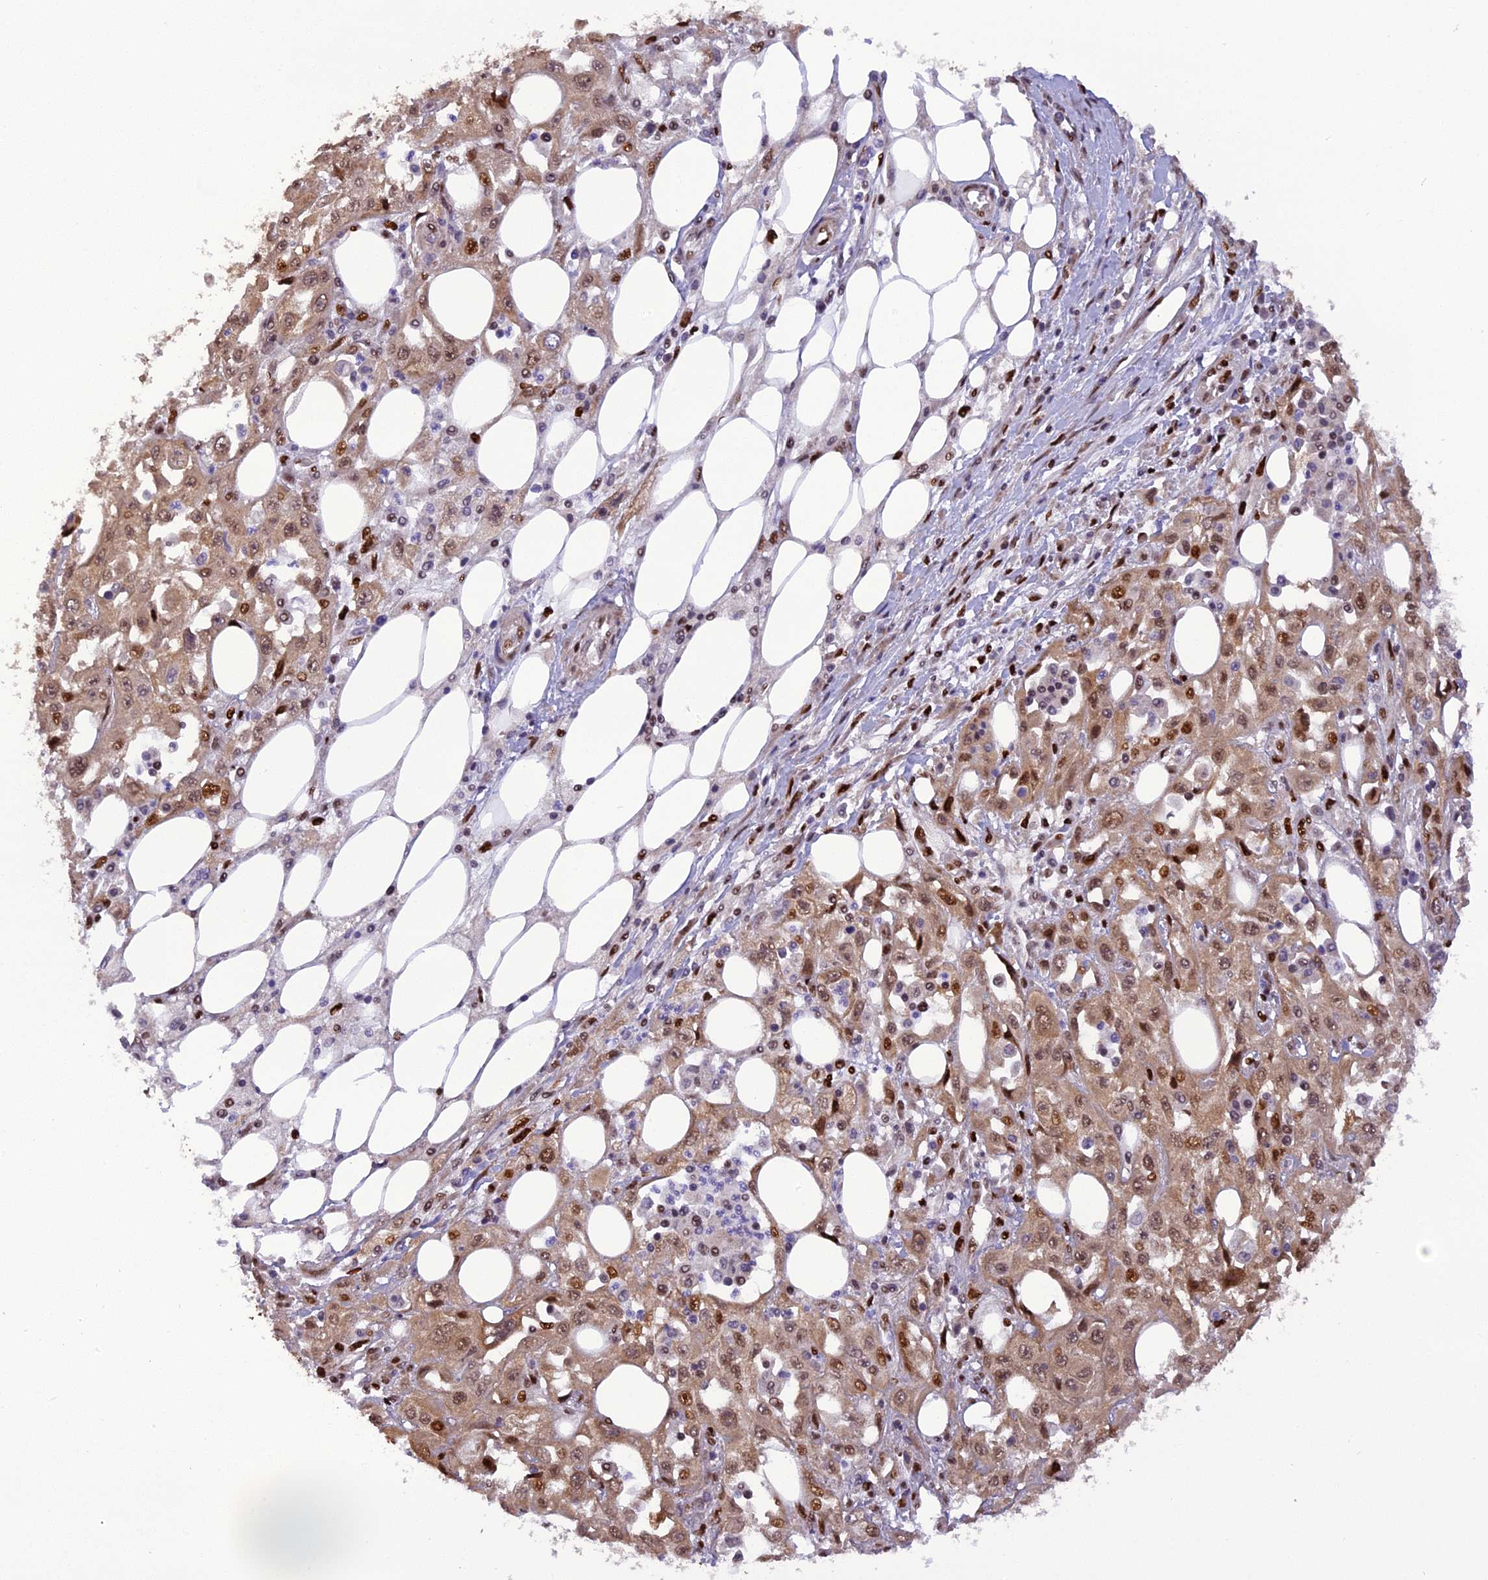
{"staining": {"intensity": "moderate", "quantity": ">75%", "location": "cytoplasmic/membranous,nuclear"}, "tissue": "skin cancer", "cell_type": "Tumor cells", "image_type": "cancer", "snomed": [{"axis": "morphology", "description": "Squamous cell carcinoma, NOS"}, {"axis": "morphology", "description": "Squamous cell carcinoma, metastatic, NOS"}, {"axis": "topography", "description": "Skin"}, {"axis": "topography", "description": "Lymph node"}], "caption": "A high-resolution photomicrograph shows IHC staining of skin cancer, which reveals moderate cytoplasmic/membranous and nuclear positivity in approximately >75% of tumor cells. (Brightfield microscopy of DAB IHC at high magnification).", "gene": "MICALL1", "patient": {"sex": "male", "age": 75}}